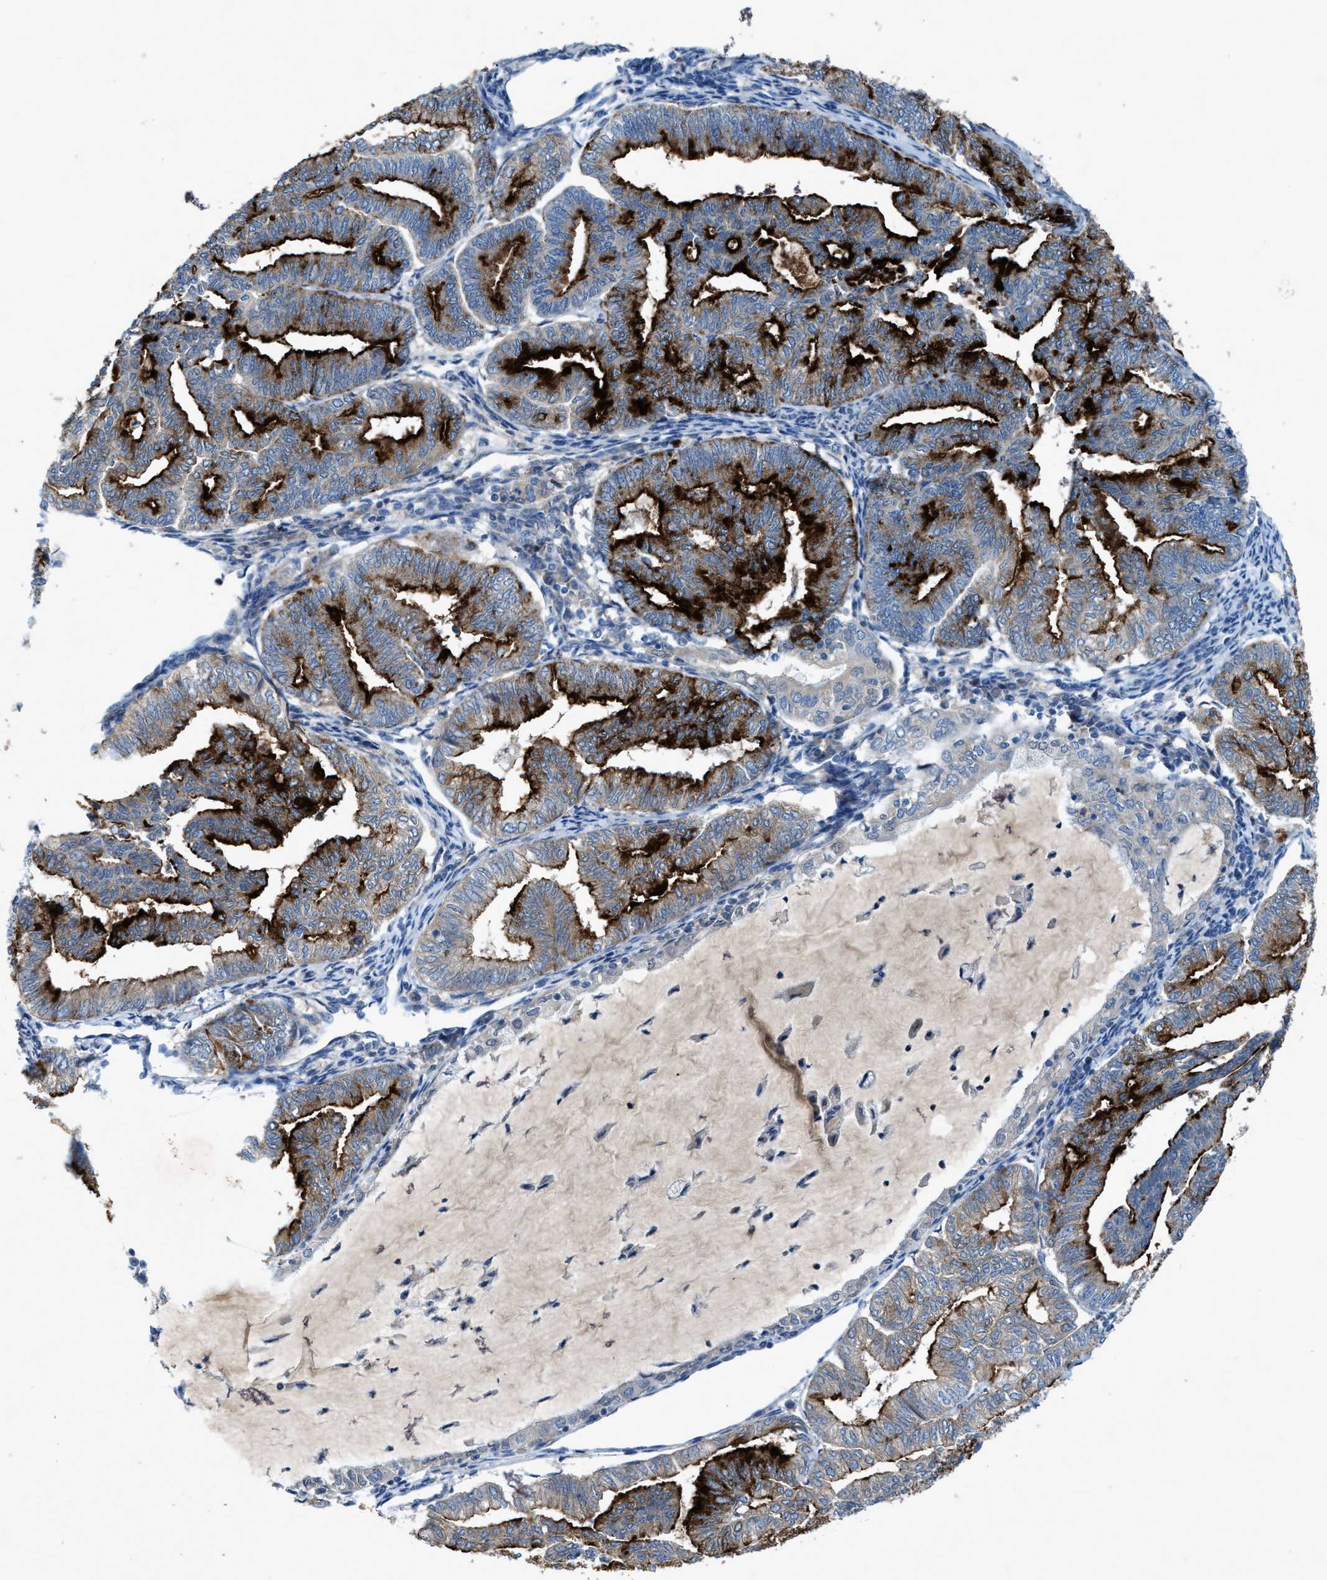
{"staining": {"intensity": "strong", "quantity": "25%-75%", "location": "cytoplasmic/membranous"}, "tissue": "endometrial cancer", "cell_type": "Tumor cells", "image_type": "cancer", "snomed": [{"axis": "morphology", "description": "Adenocarcinoma, NOS"}, {"axis": "topography", "description": "Endometrium"}], "caption": "This is an image of immunohistochemistry (IHC) staining of endometrial adenocarcinoma, which shows strong expression in the cytoplasmic/membranous of tumor cells.", "gene": "URGCP", "patient": {"sex": "female", "age": 79}}